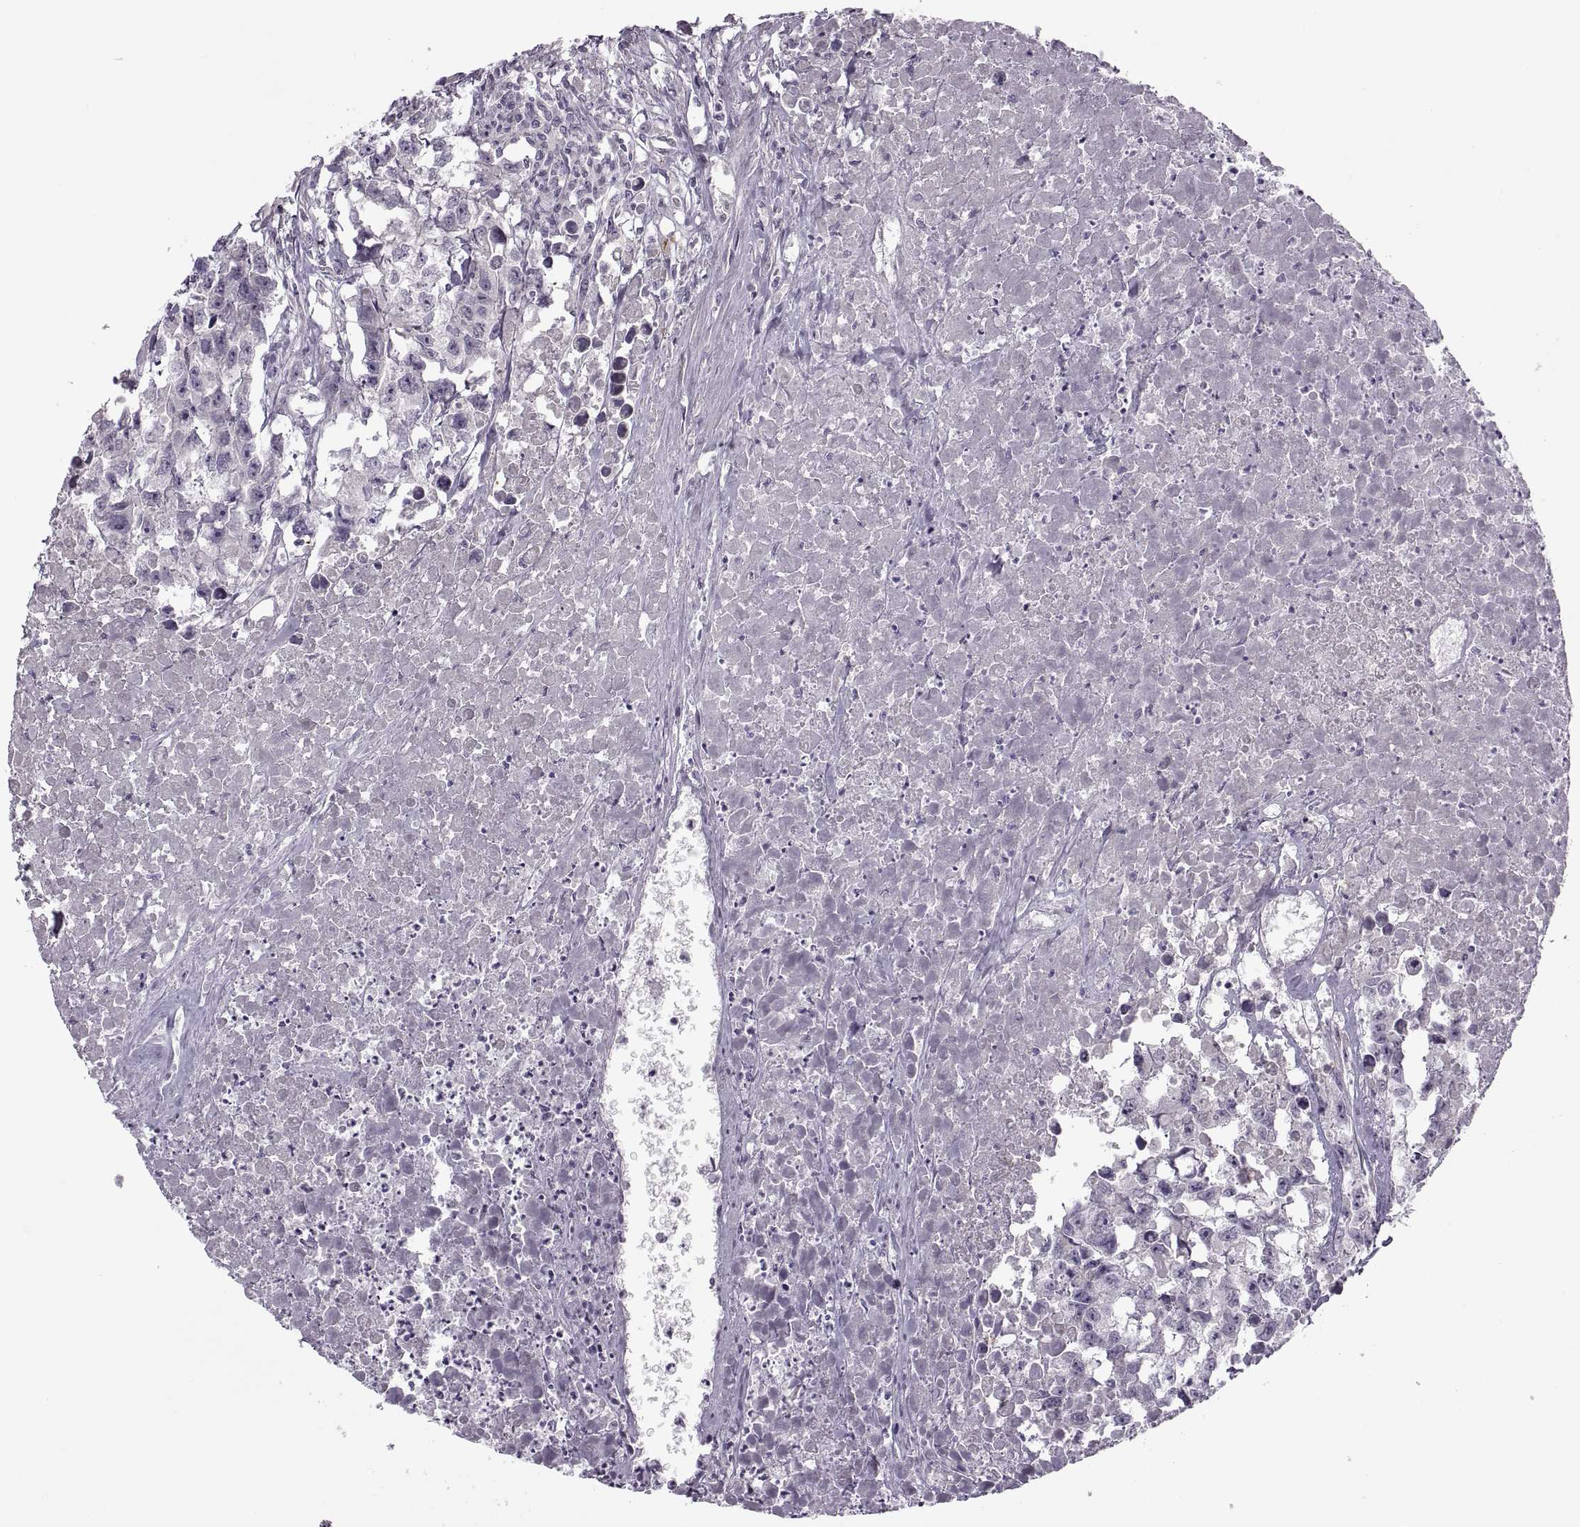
{"staining": {"intensity": "negative", "quantity": "none", "location": "none"}, "tissue": "testis cancer", "cell_type": "Tumor cells", "image_type": "cancer", "snomed": [{"axis": "morphology", "description": "Carcinoma, Embryonal, NOS"}, {"axis": "morphology", "description": "Teratoma, malignant, NOS"}, {"axis": "topography", "description": "Testis"}], "caption": "Human testis cancer (embryonal carcinoma) stained for a protein using immunohistochemistry (IHC) shows no expression in tumor cells.", "gene": "H2AP", "patient": {"sex": "male", "age": 44}}